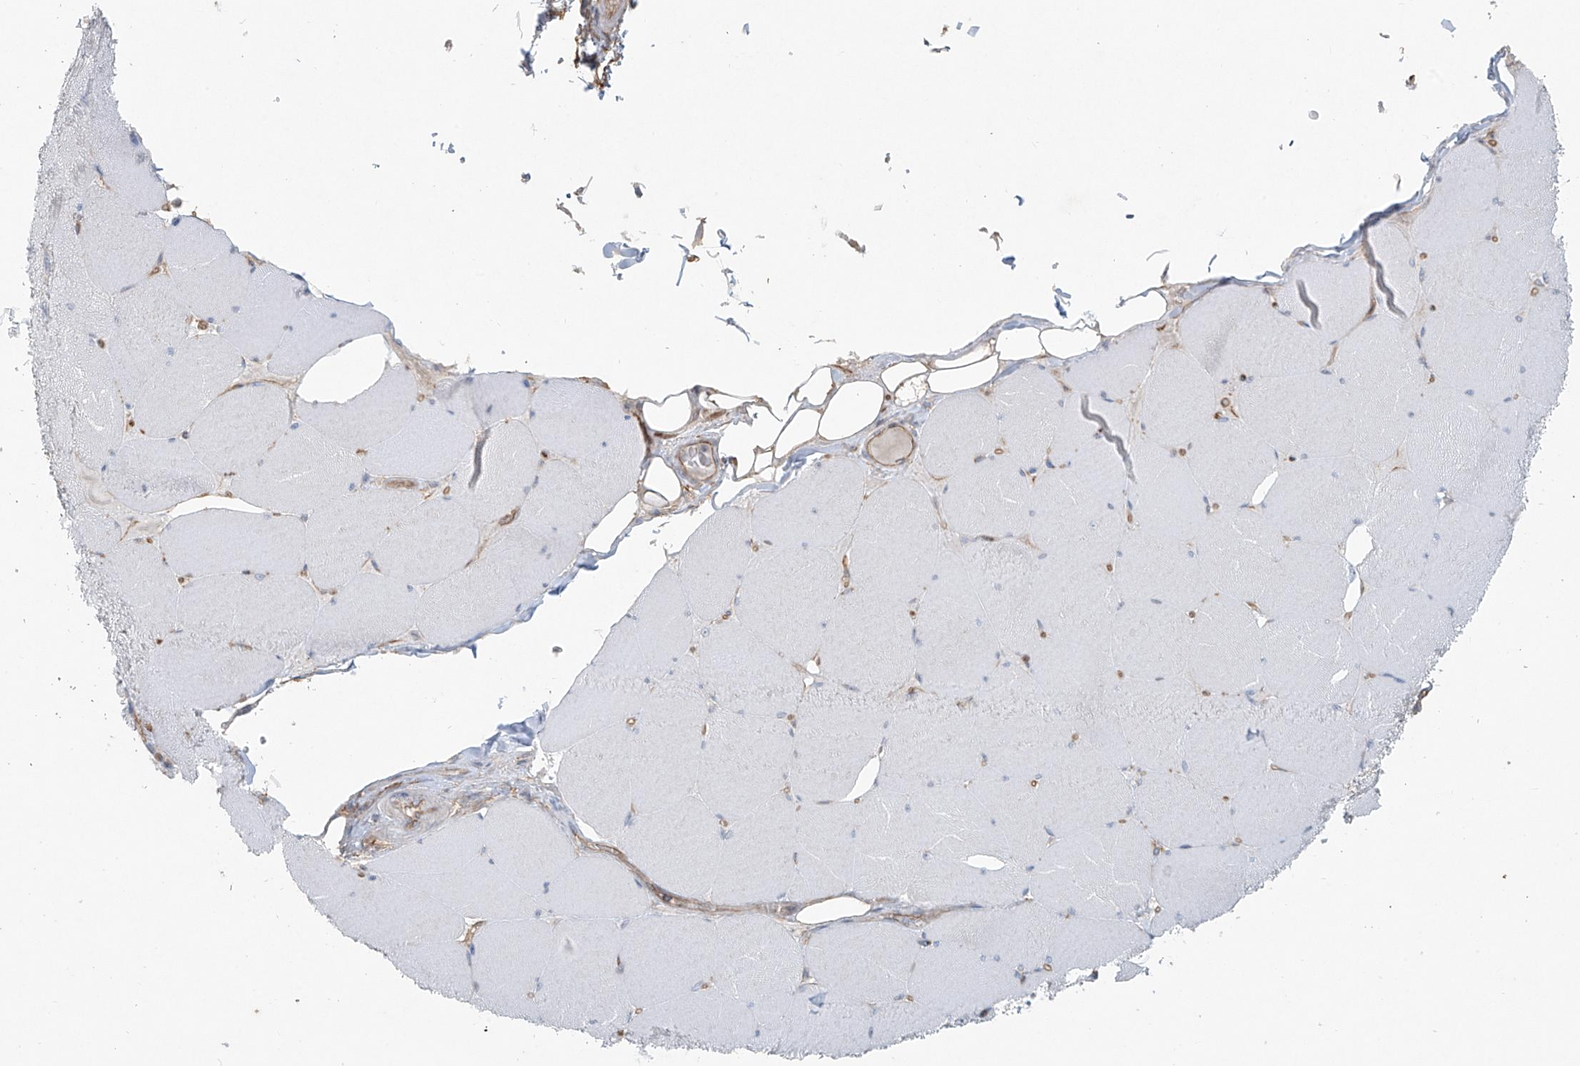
{"staining": {"intensity": "negative", "quantity": "none", "location": "none"}, "tissue": "skeletal muscle", "cell_type": "Myocytes", "image_type": "normal", "snomed": [{"axis": "morphology", "description": "Normal tissue, NOS"}, {"axis": "topography", "description": "Skeletal muscle"}, {"axis": "topography", "description": "Head-Neck"}], "caption": "The IHC histopathology image has no significant positivity in myocytes of skeletal muscle.", "gene": "TUBE1", "patient": {"sex": "male", "age": 66}}